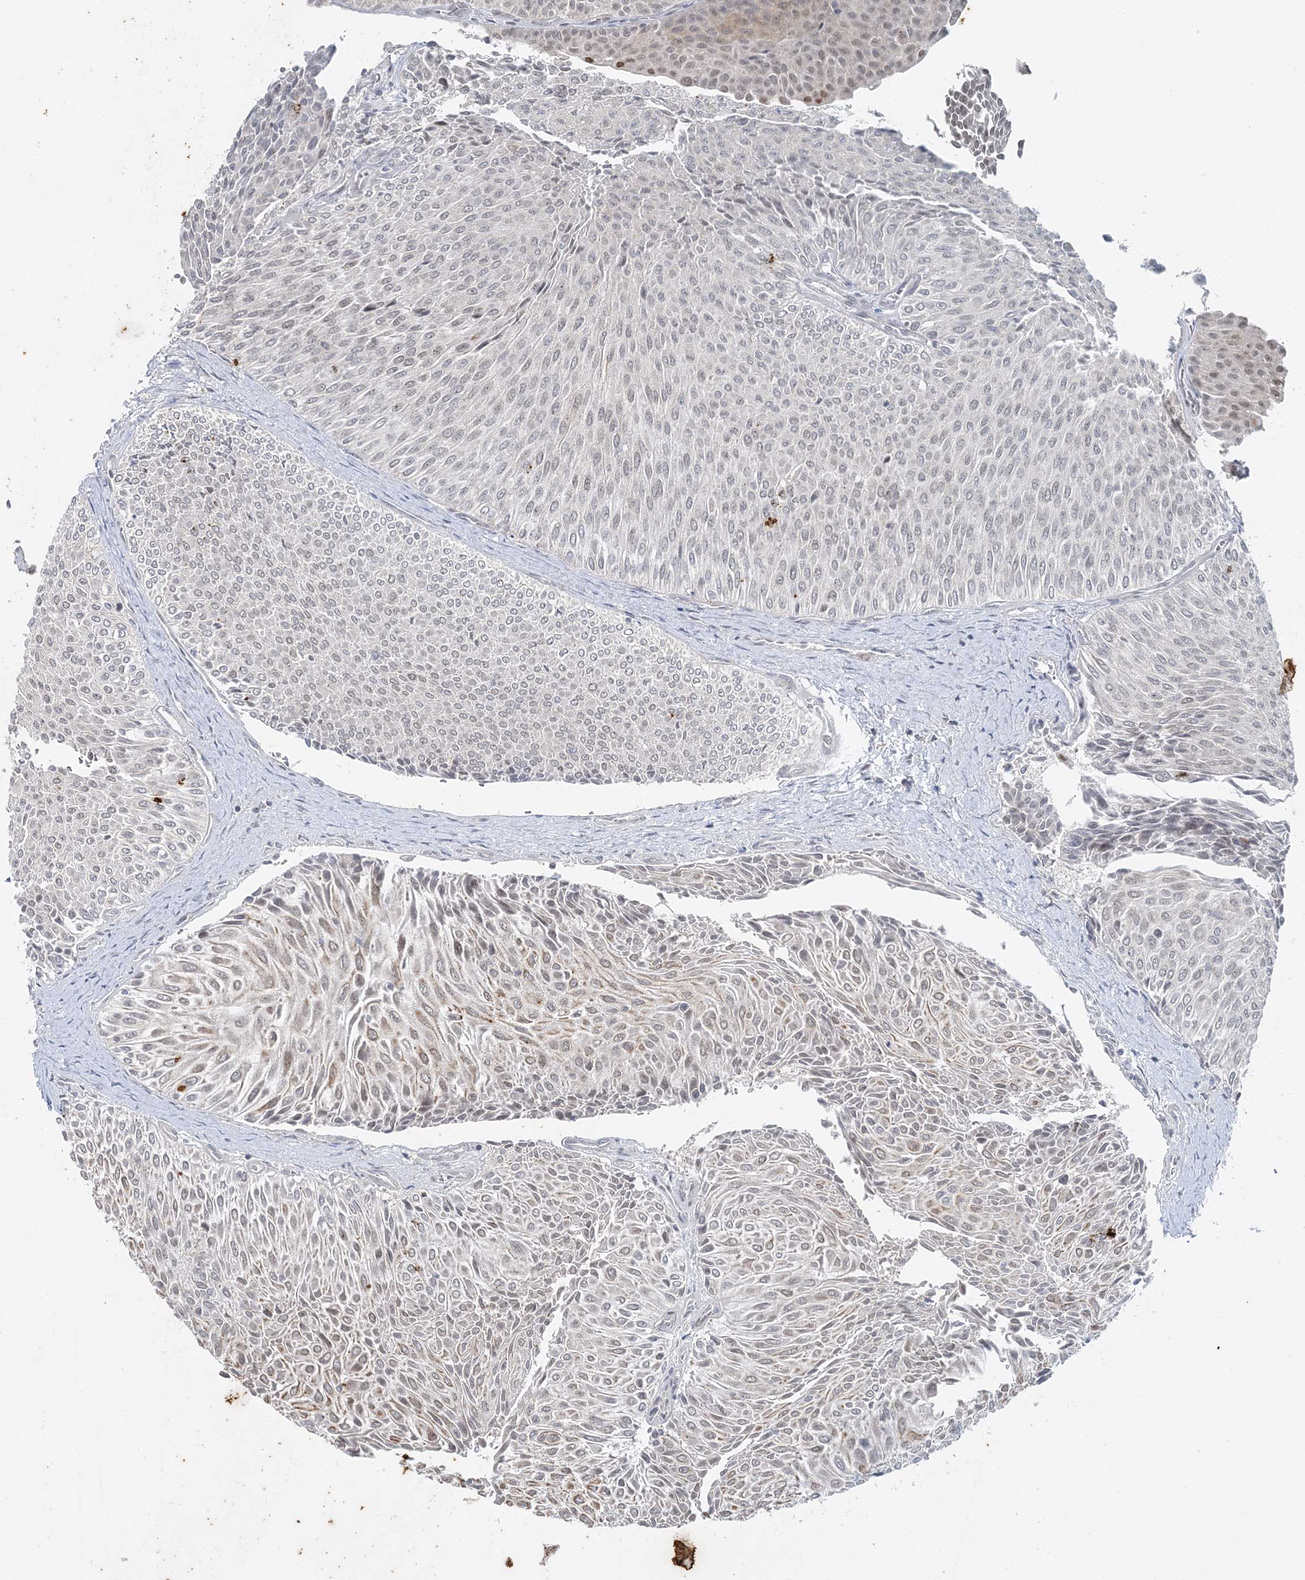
{"staining": {"intensity": "weak", "quantity": "<25%", "location": "cytoplasmic/membranous,nuclear"}, "tissue": "urothelial cancer", "cell_type": "Tumor cells", "image_type": "cancer", "snomed": [{"axis": "morphology", "description": "Urothelial carcinoma, Low grade"}, {"axis": "topography", "description": "Urinary bladder"}], "caption": "Immunohistochemical staining of human urothelial cancer reveals no significant staining in tumor cells. (DAB (3,3'-diaminobenzidine) immunohistochemistry (IHC), high magnification).", "gene": "LEXM", "patient": {"sex": "male", "age": 78}}